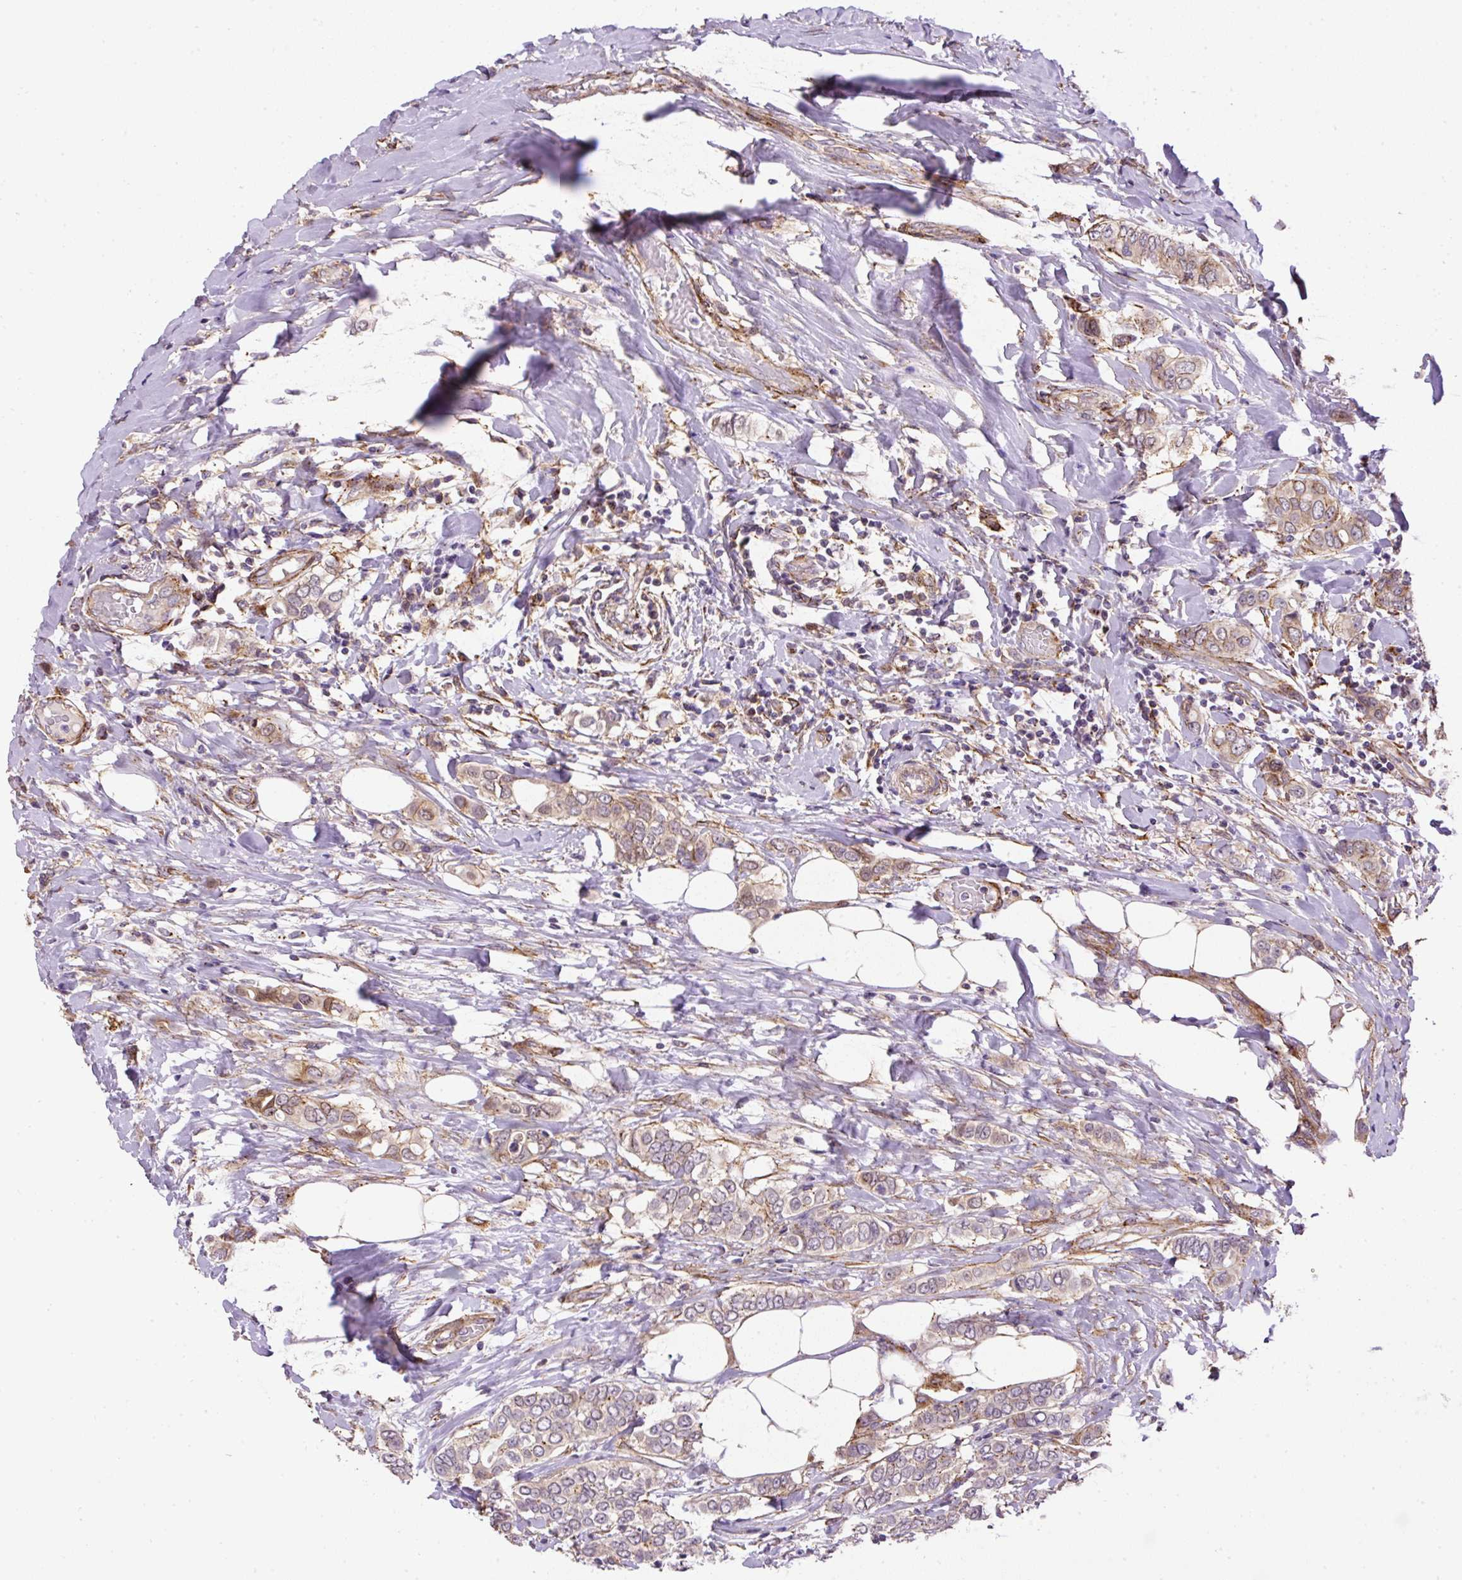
{"staining": {"intensity": "weak", "quantity": ">75%", "location": "cytoplasmic/membranous"}, "tissue": "breast cancer", "cell_type": "Tumor cells", "image_type": "cancer", "snomed": [{"axis": "morphology", "description": "Lobular carcinoma"}, {"axis": "topography", "description": "Breast"}], "caption": "A histopathology image of human lobular carcinoma (breast) stained for a protein demonstrates weak cytoplasmic/membranous brown staining in tumor cells.", "gene": "RNF170", "patient": {"sex": "female", "age": 51}}